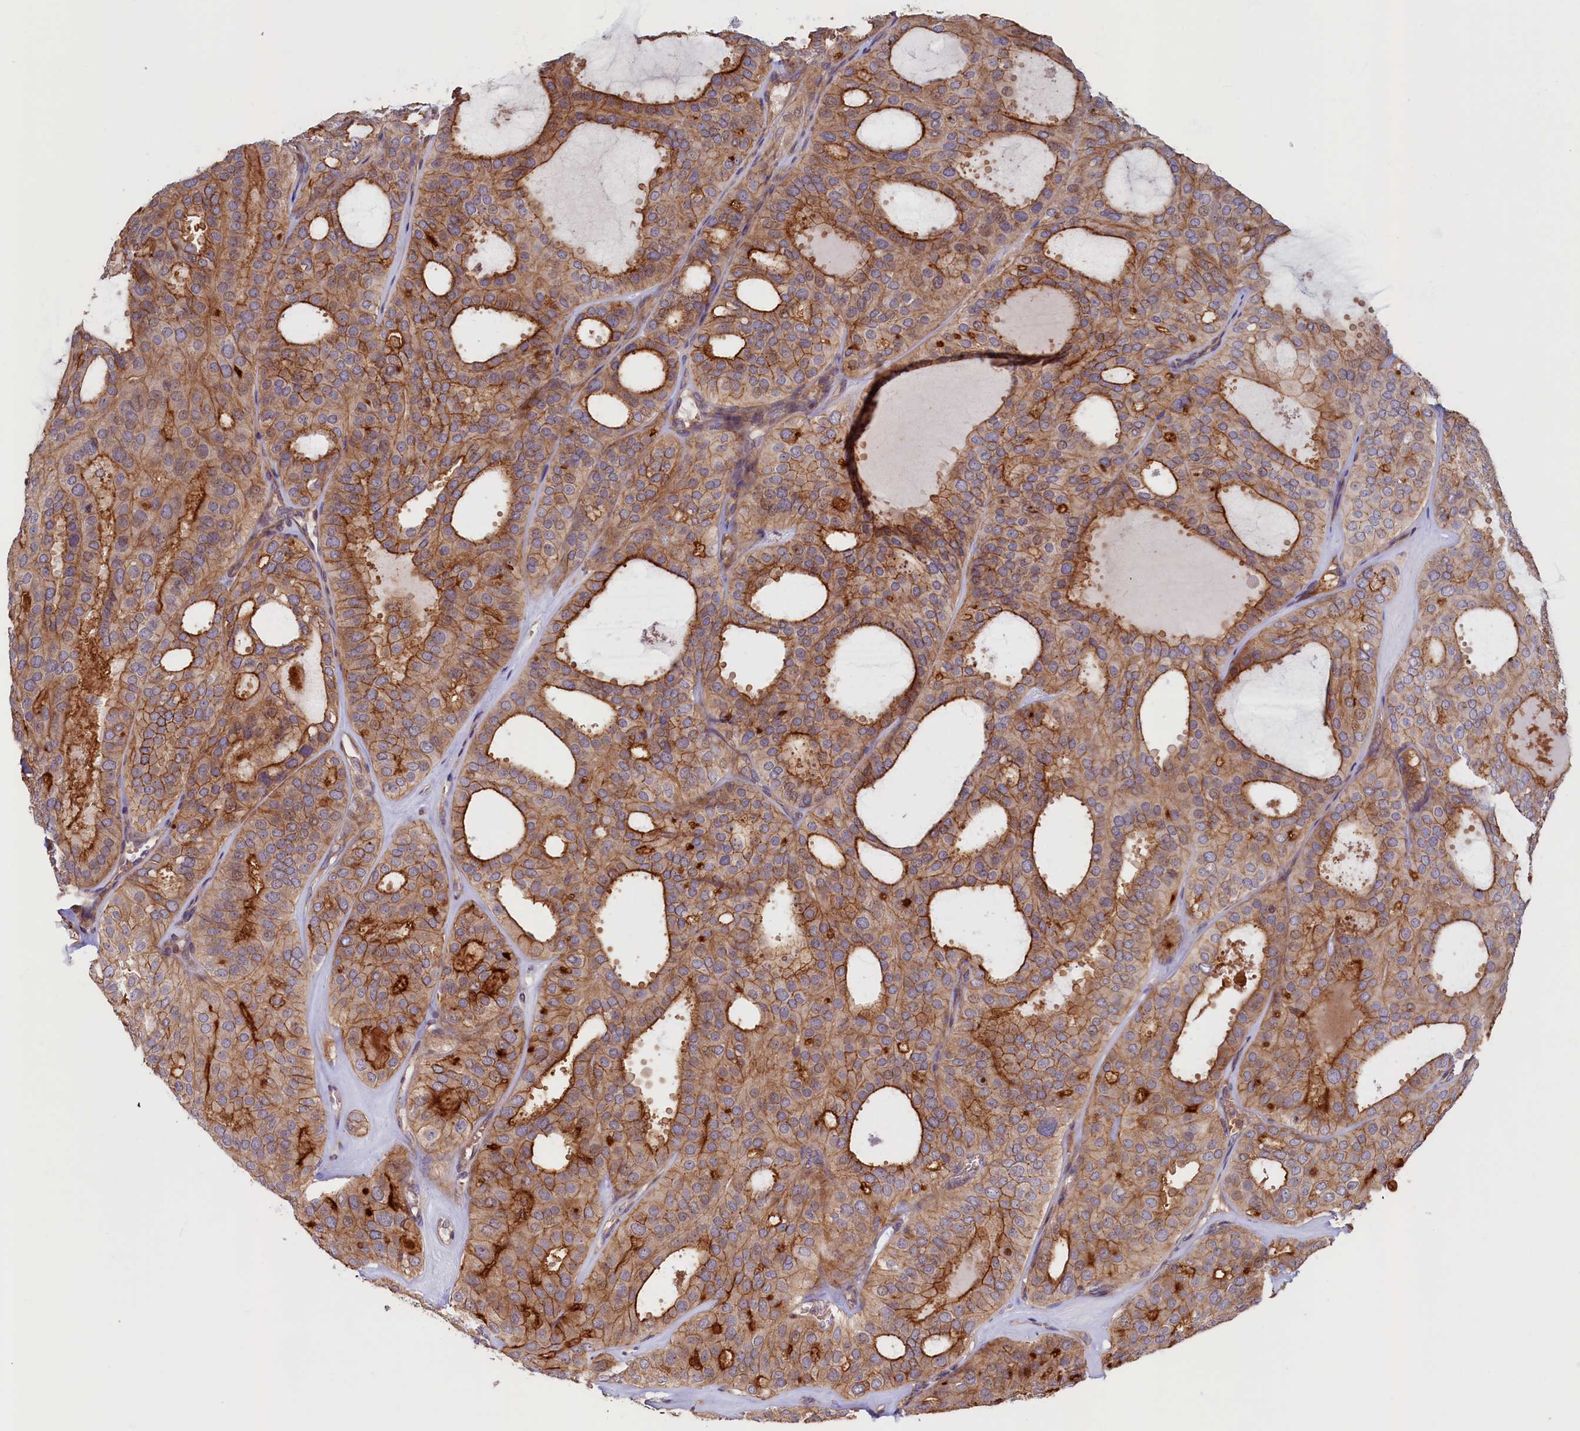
{"staining": {"intensity": "moderate", "quantity": ">75%", "location": "cytoplasmic/membranous"}, "tissue": "thyroid cancer", "cell_type": "Tumor cells", "image_type": "cancer", "snomed": [{"axis": "morphology", "description": "Follicular adenoma carcinoma, NOS"}, {"axis": "topography", "description": "Thyroid gland"}], "caption": "Human thyroid cancer (follicular adenoma carcinoma) stained with a brown dye reveals moderate cytoplasmic/membranous positive positivity in approximately >75% of tumor cells.", "gene": "DUOXA1", "patient": {"sex": "male", "age": 75}}